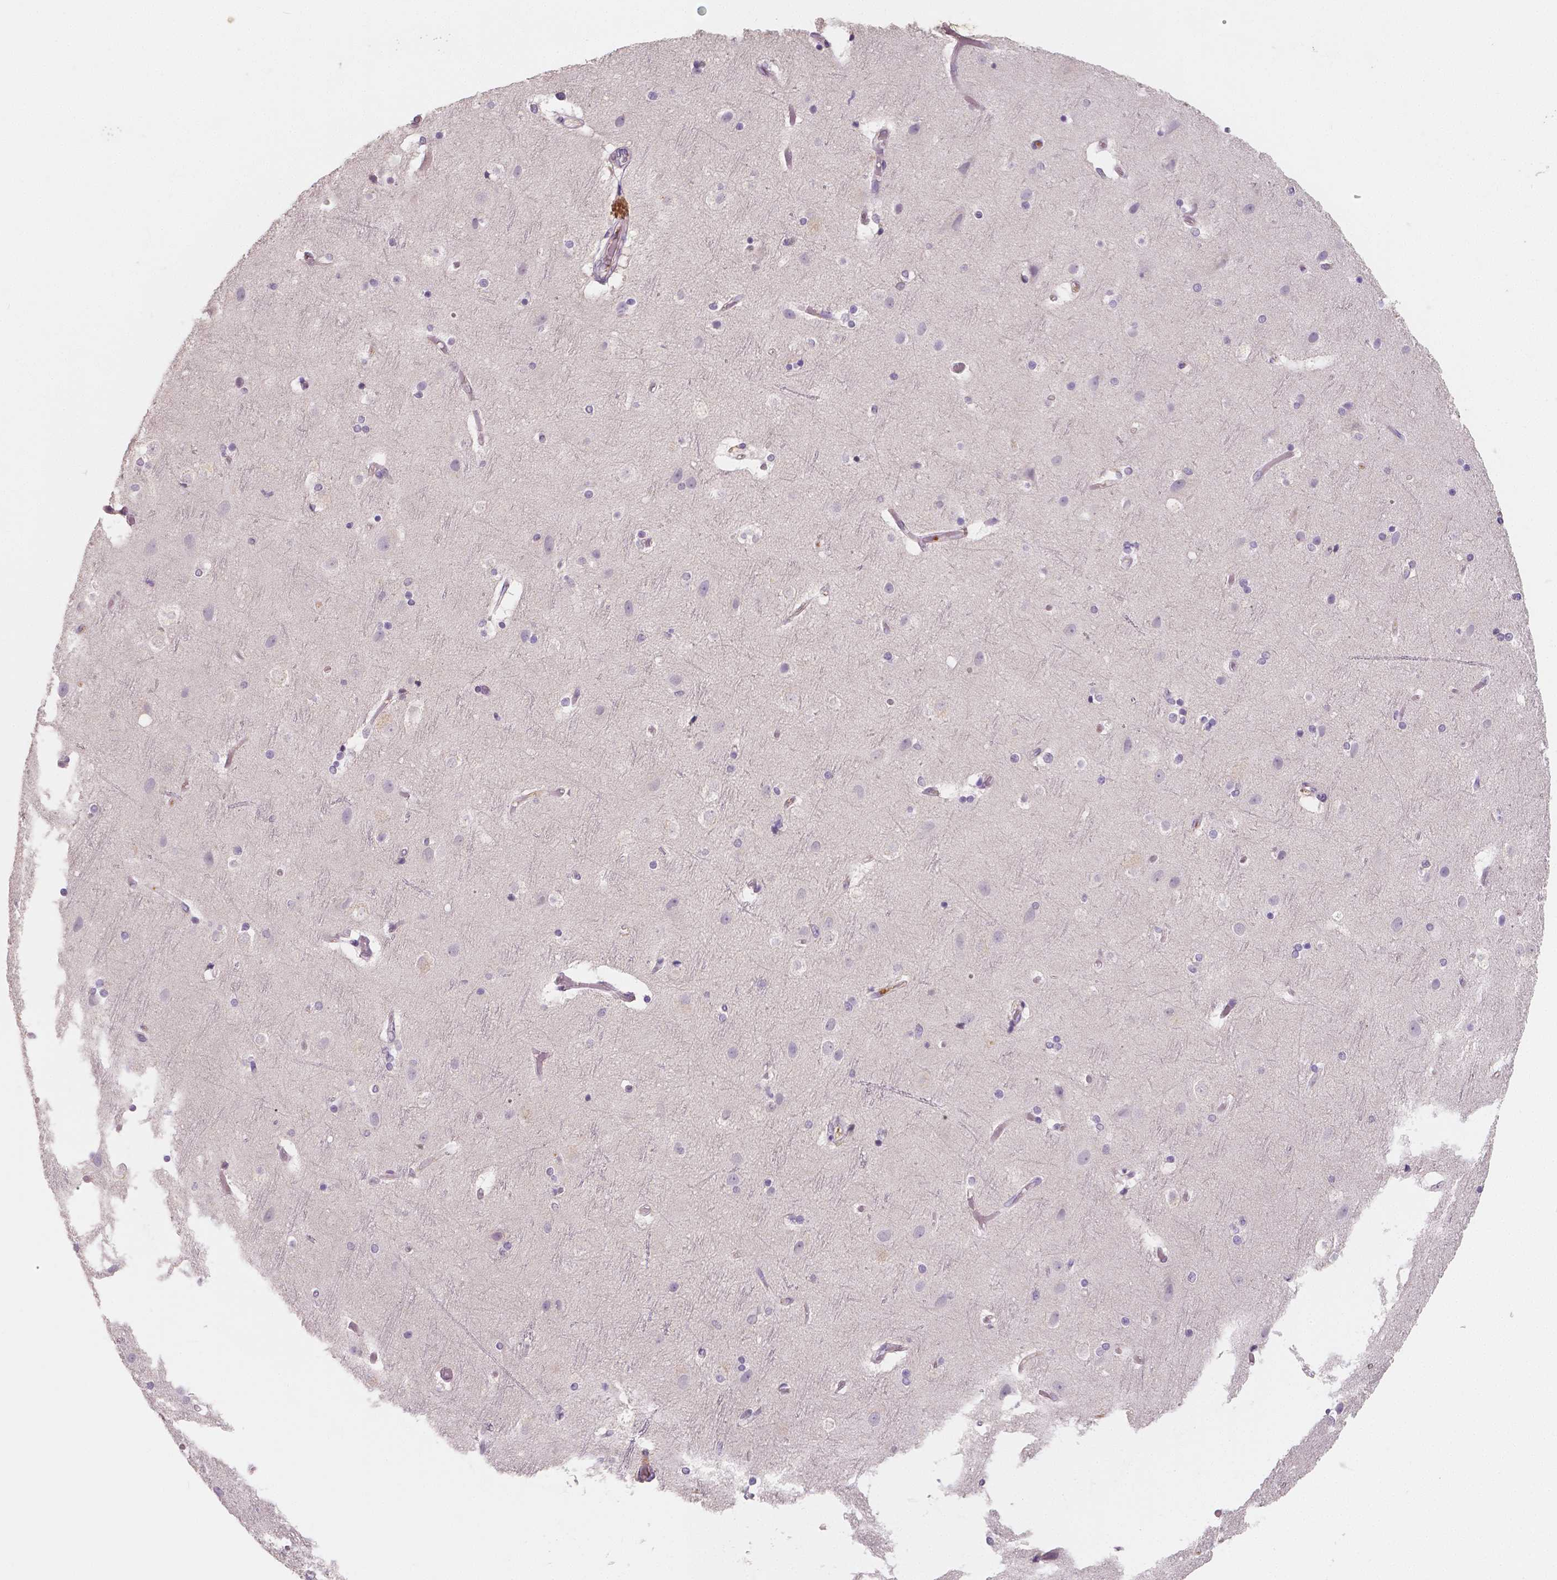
{"staining": {"intensity": "weak", "quantity": "25%-75%", "location": "cytoplasmic/membranous"}, "tissue": "cerebral cortex", "cell_type": "Endothelial cells", "image_type": "normal", "snomed": [{"axis": "morphology", "description": "Normal tissue, NOS"}, {"axis": "topography", "description": "Cerebral cortex"}], "caption": "High-power microscopy captured an immunohistochemistry histopathology image of benign cerebral cortex, revealing weak cytoplasmic/membranous staining in about 25%-75% of endothelial cells.", "gene": "APOA4", "patient": {"sex": "female", "age": 52}}